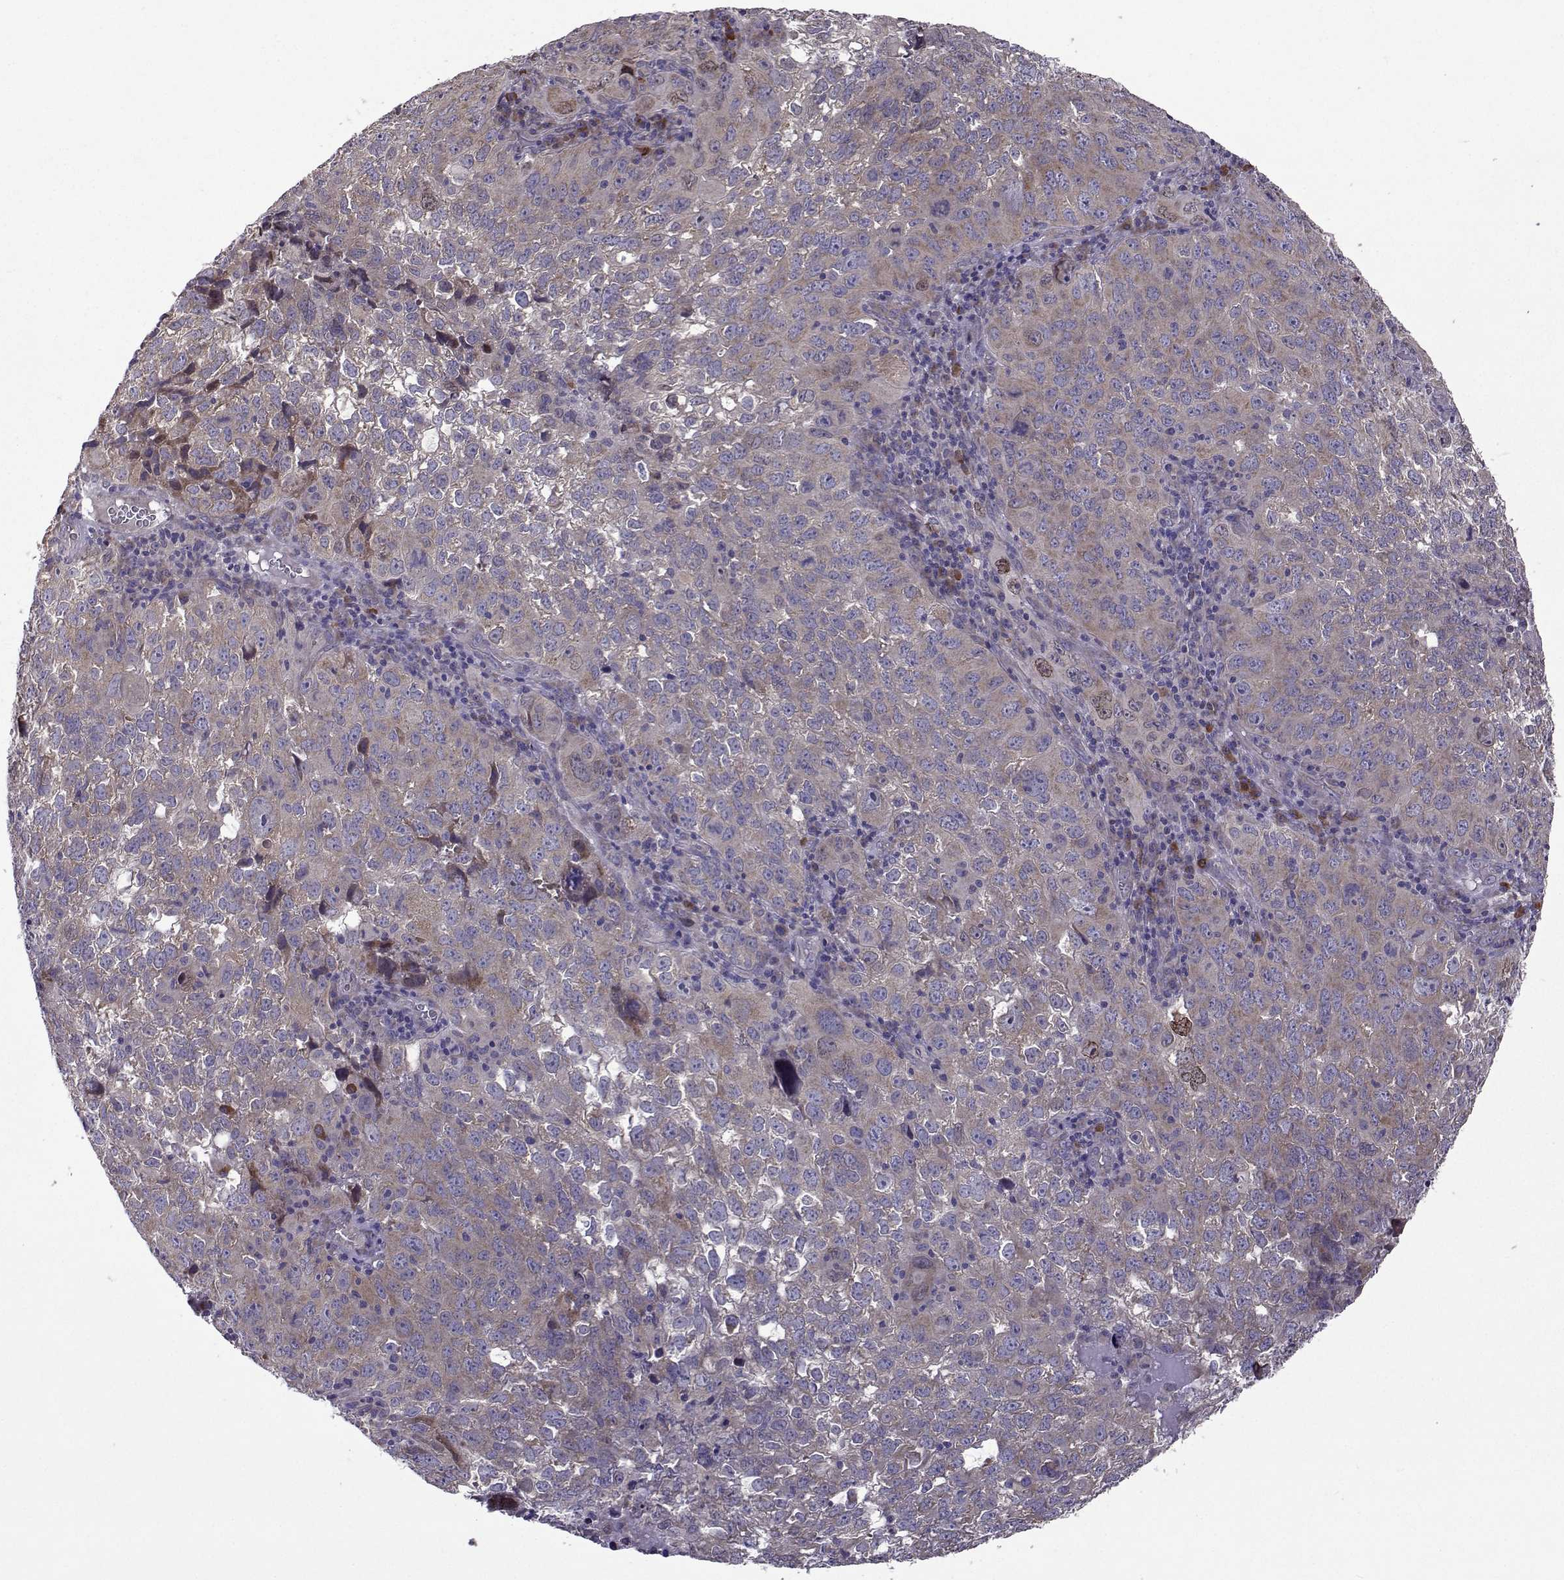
{"staining": {"intensity": "weak", "quantity": "25%-75%", "location": "cytoplasmic/membranous"}, "tissue": "cervical cancer", "cell_type": "Tumor cells", "image_type": "cancer", "snomed": [{"axis": "morphology", "description": "Squamous cell carcinoma, NOS"}, {"axis": "topography", "description": "Cervix"}], "caption": "The immunohistochemical stain highlights weak cytoplasmic/membranous expression in tumor cells of cervical squamous cell carcinoma tissue. (Brightfield microscopy of DAB IHC at high magnification).", "gene": "TARBP2", "patient": {"sex": "female", "age": 55}}